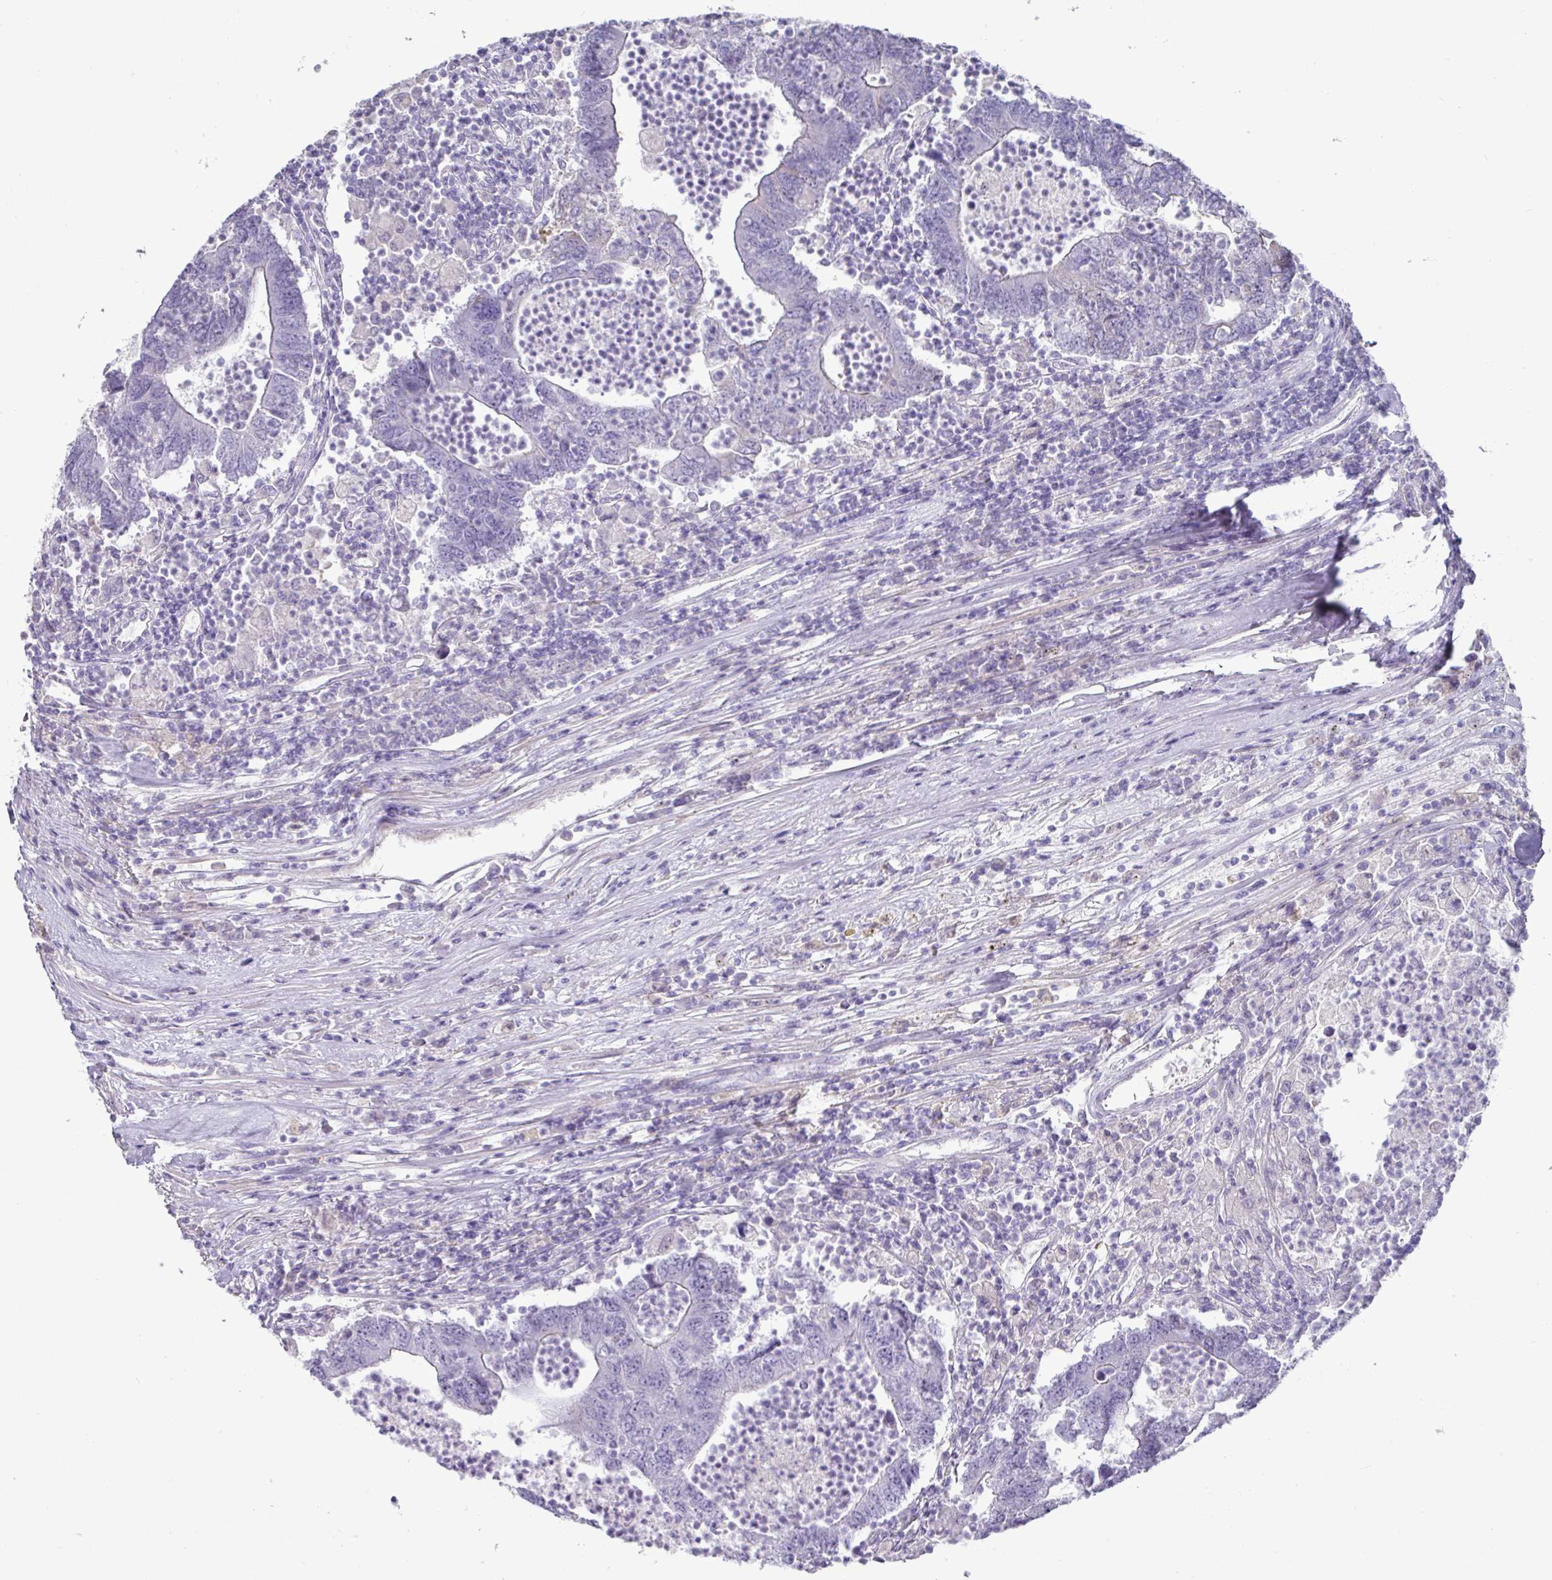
{"staining": {"intensity": "weak", "quantity": "<25%", "location": "cytoplasmic/membranous"}, "tissue": "colorectal cancer", "cell_type": "Tumor cells", "image_type": "cancer", "snomed": [{"axis": "morphology", "description": "Adenocarcinoma, NOS"}, {"axis": "topography", "description": "Colon"}], "caption": "IHC photomicrograph of neoplastic tissue: adenocarcinoma (colorectal) stained with DAB (3,3'-diaminobenzidine) reveals no significant protein expression in tumor cells.", "gene": "GSTA3", "patient": {"sex": "female", "age": 48}}